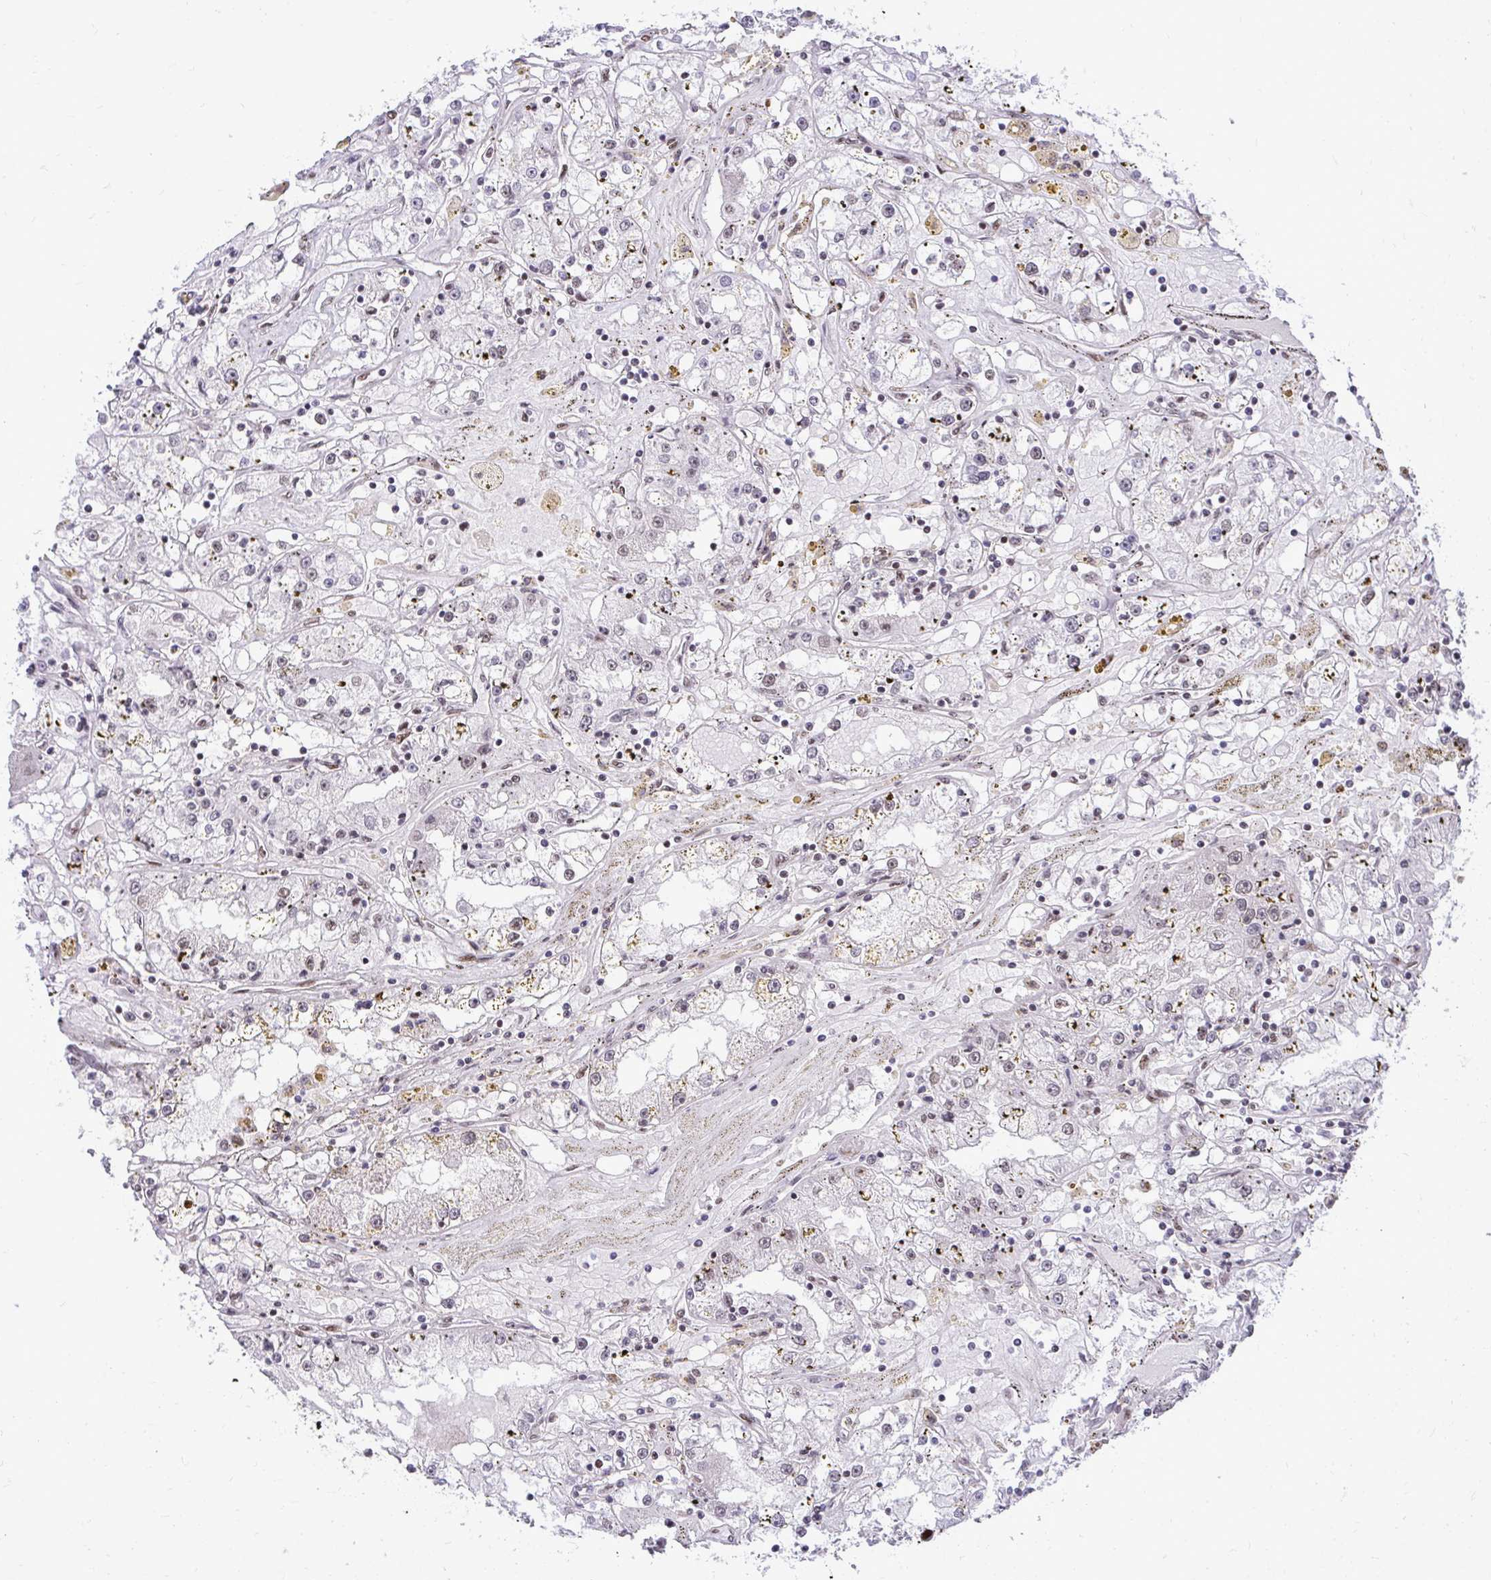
{"staining": {"intensity": "weak", "quantity": "25%-75%", "location": "cytoplasmic/membranous"}, "tissue": "renal cancer", "cell_type": "Tumor cells", "image_type": "cancer", "snomed": [{"axis": "morphology", "description": "Adenocarcinoma, NOS"}, {"axis": "topography", "description": "Kidney"}], "caption": "IHC histopathology image of renal adenocarcinoma stained for a protein (brown), which shows low levels of weak cytoplasmic/membranous expression in about 25%-75% of tumor cells.", "gene": "CDYL", "patient": {"sex": "male", "age": 56}}